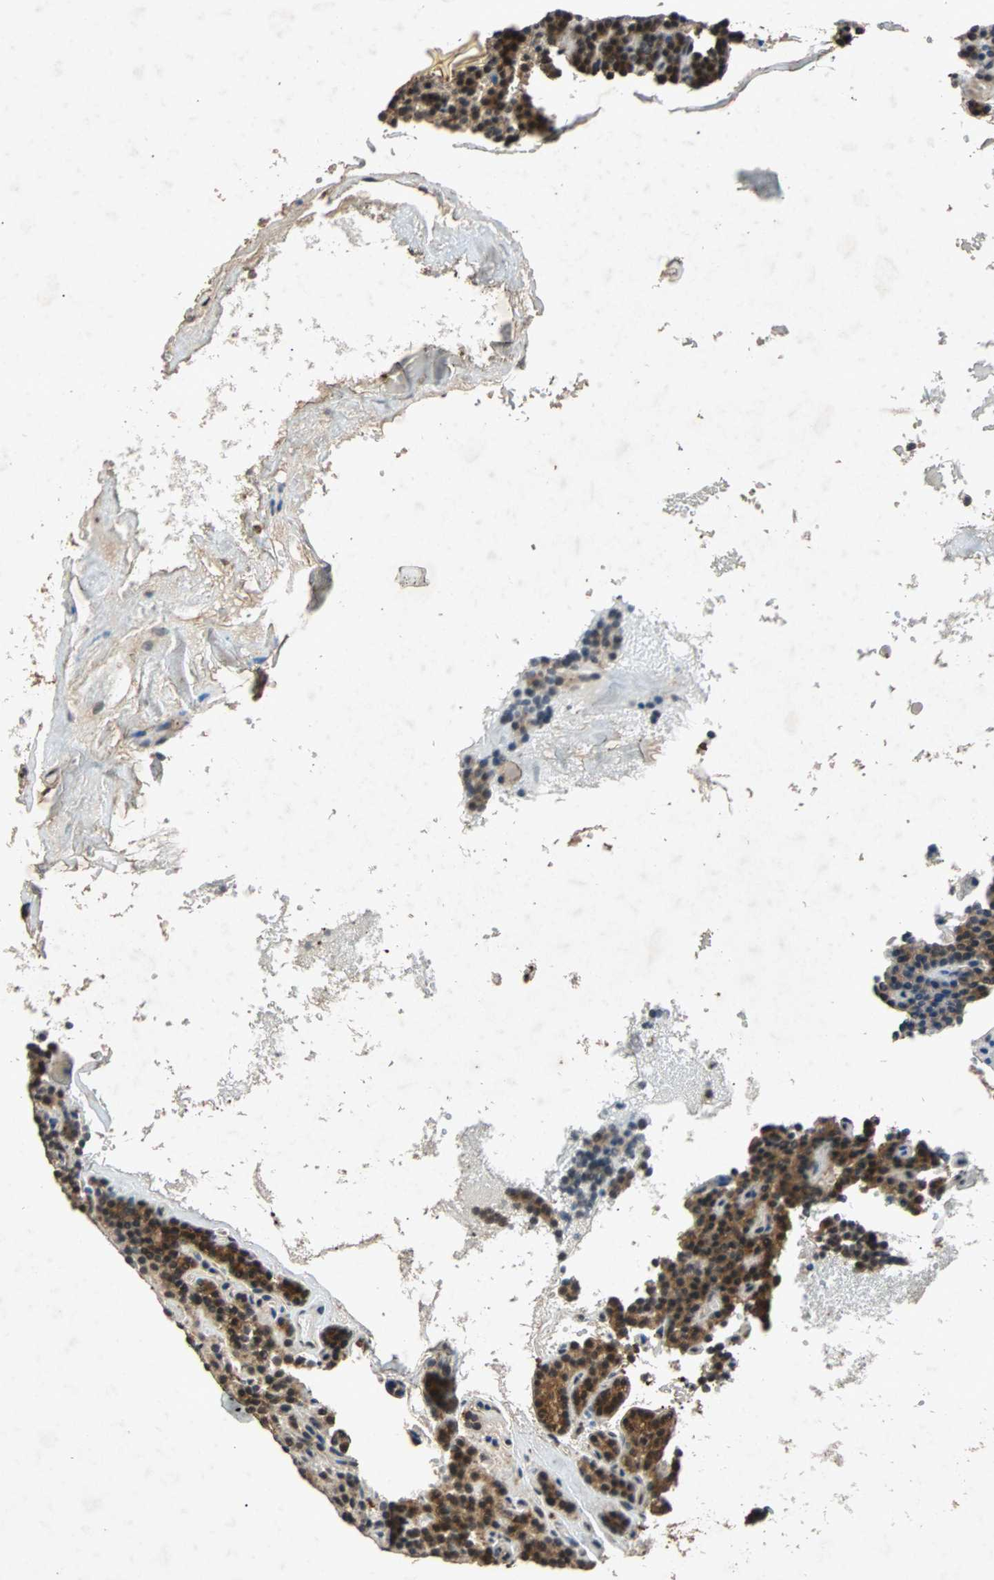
{"staining": {"intensity": "strong", "quantity": ">75%", "location": "cytoplasmic/membranous,nuclear"}, "tissue": "parathyroid gland", "cell_type": "Glandular cells", "image_type": "normal", "snomed": [{"axis": "morphology", "description": "Normal tissue, NOS"}, {"axis": "topography", "description": "Parathyroid gland"}], "caption": "Brown immunohistochemical staining in normal parathyroid gland demonstrates strong cytoplasmic/membranous,nuclear expression in about >75% of glandular cells. The staining was performed using DAB to visualize the protein expression in brown, while the nuclei were stained in blue with hematoxylin (Magnification: 20x).", "gene": "USP31", "patient": {"sex": "male", "age": 66}}